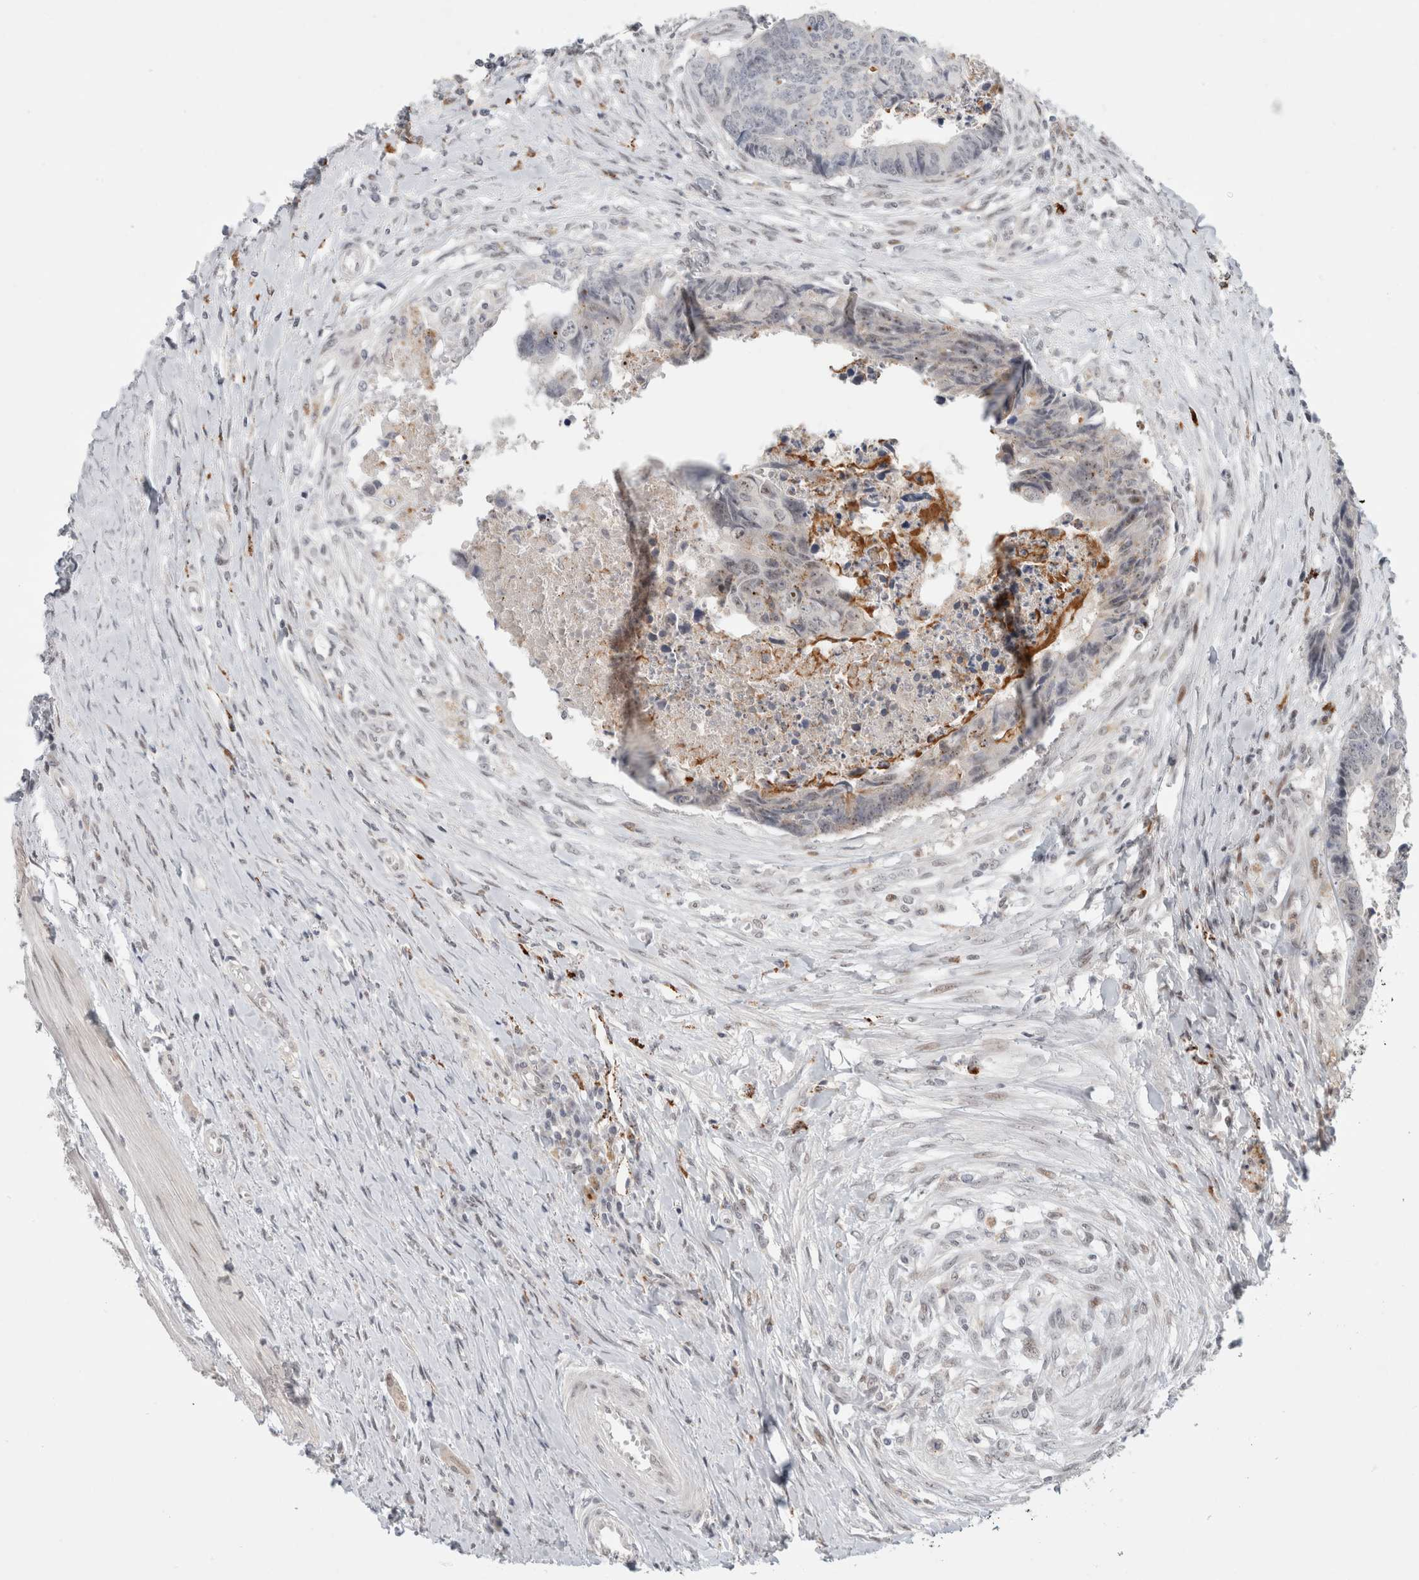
{"staining": {"intensity": "negative", "quantity": "none", "location": "none"}, "tissue": "colorectal cancer", "cell_type": "Tumor cells", "image_type": "cancer", "snomed": [{"axis": "morphology", "description": "Adenocarcinoma, NOS"}, {"axis": "topography", "description": "Rectum"}], "caption": "IHC of human colorectal cancer (adenocarcinoma) shows no positivity in tumor cells.", "gene": "SENP6", "patient": {"sex": "male", "age": 84}}